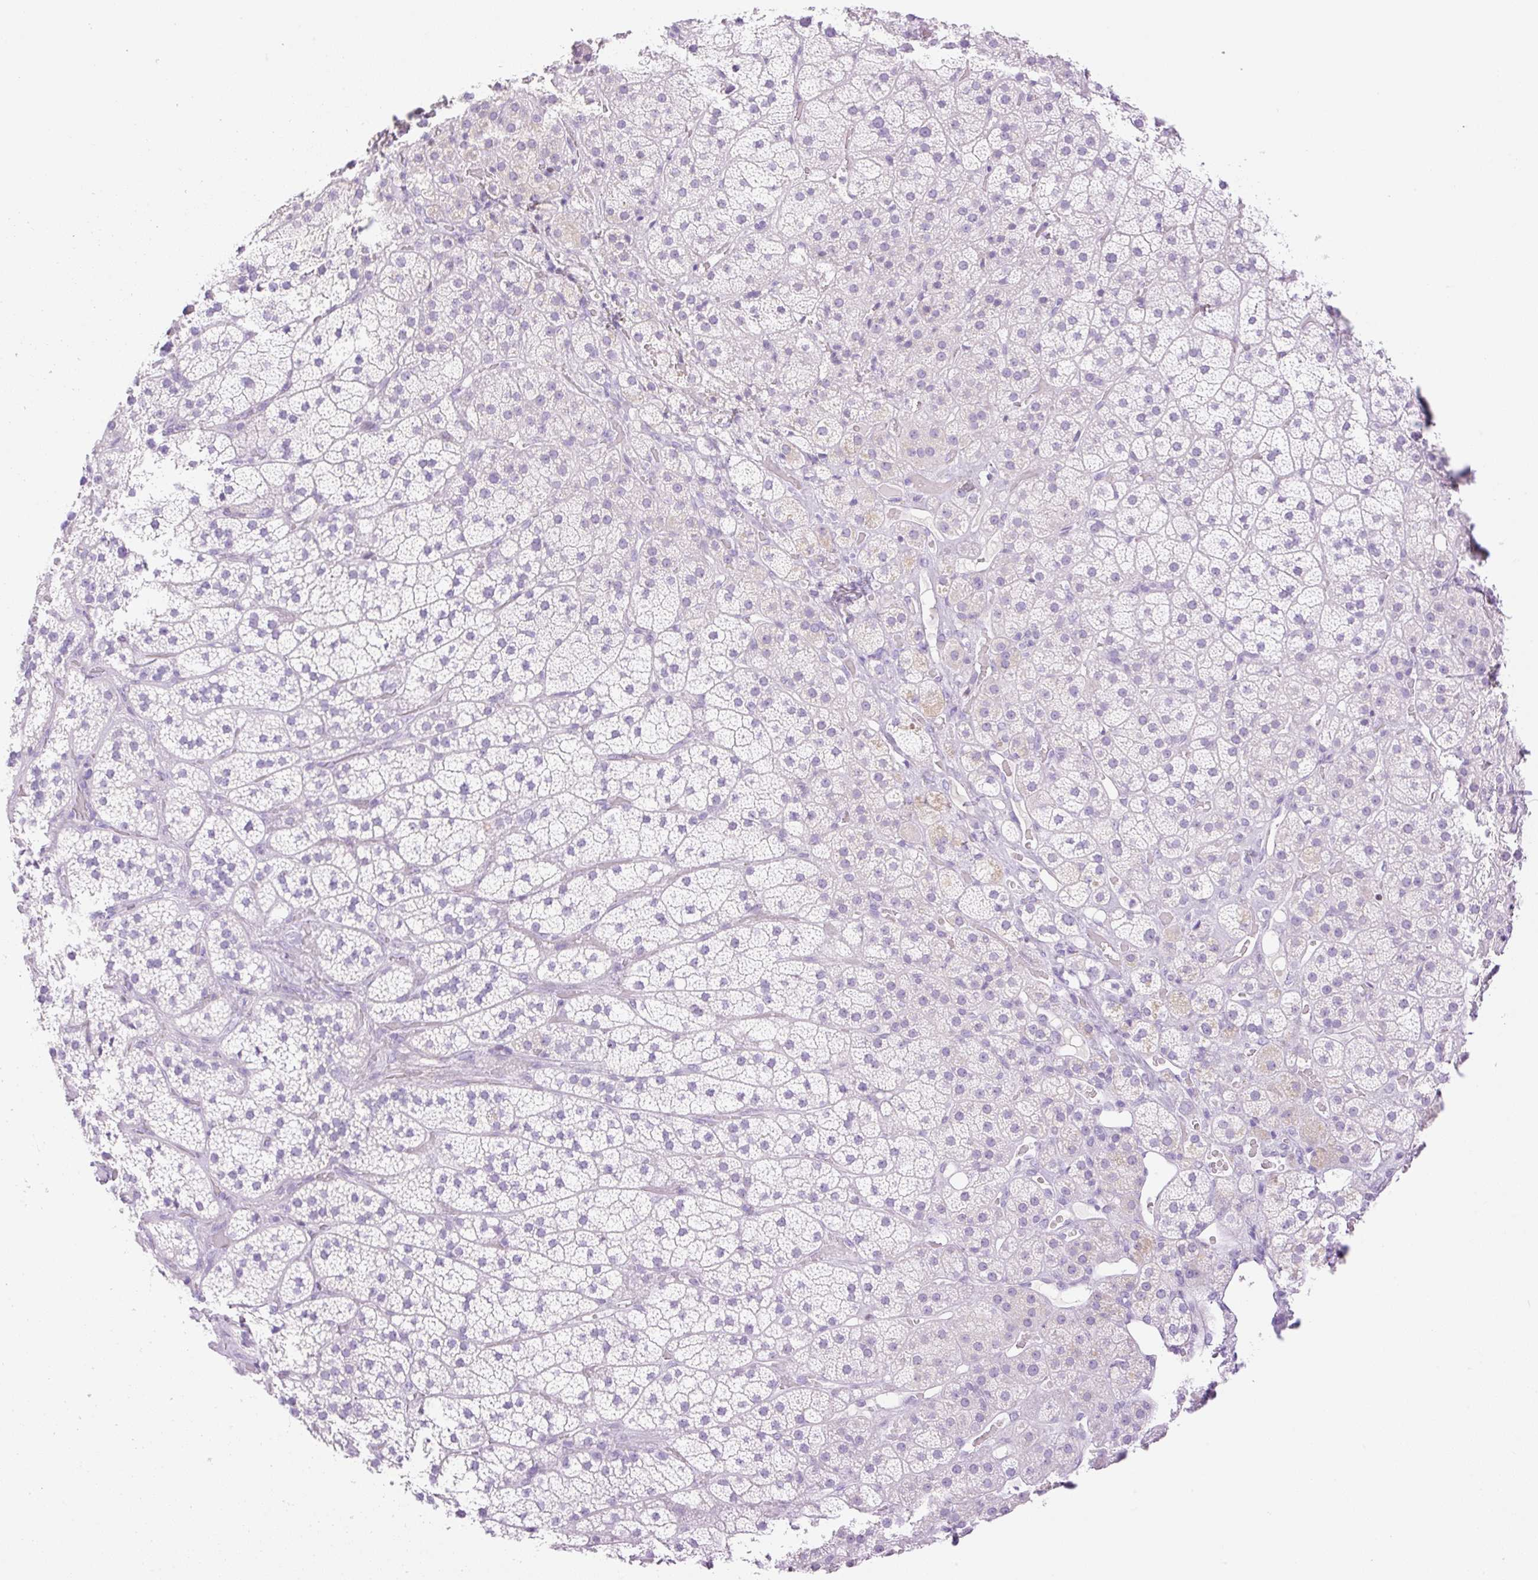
{"staining": {"intensity": "negative", "quantity": "none", "location": "none"}, "tissue": "adrenal gland", "cell_type": "Glandular cells", "image_type": "normal", "snomed": [{"axis": "morphology", "description": "Normal tissue, NOS"}, {"axis": "topography", "description": "Adrenal gland"}], "caption": "Immunohistochemical staining of normal adrenal gland reveals no significant staining in glandular cells.", "gene": "SP140L", "patient": {"sex": "male", "age": 57}}